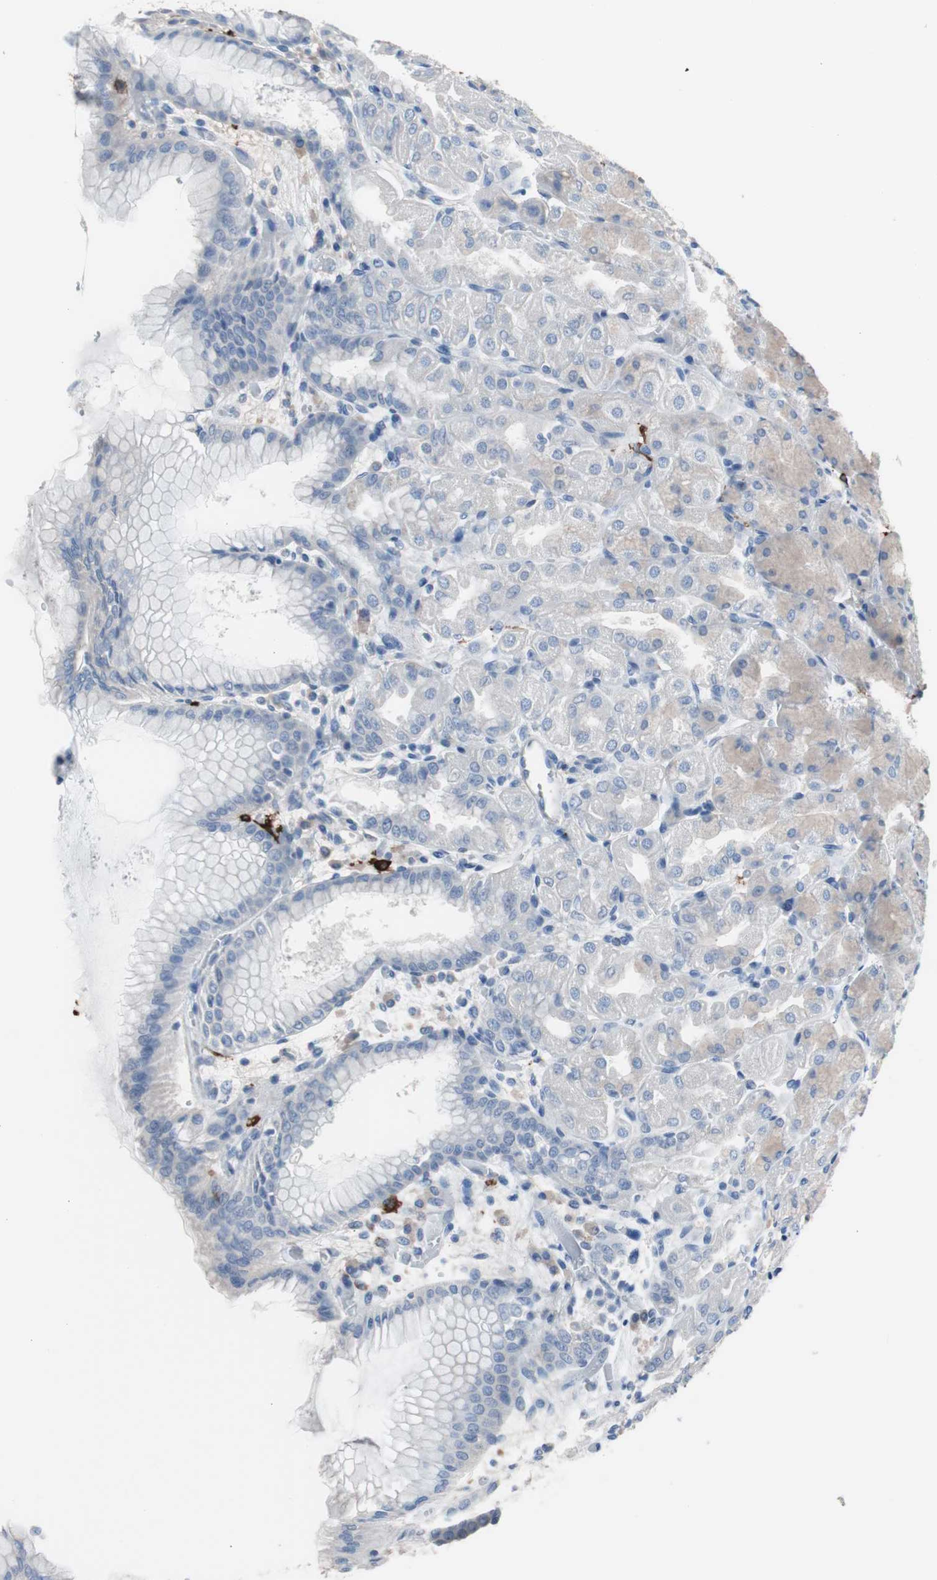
{"staining": {"intensity": "weak", "quantity": "<25%", "location": "cytoplasmic/membranous"}, "tissue": "stomach", "cell_type": "Glandular cells", "image_type": "normal", "snomed": [{"axis": "morphology", "description": "Normal tissue, NOS"}, {"axis": "topography", "description": "Stomach, upper"}], "caption": "Immunohistochemical staining of benign stomach reveals no significant expression in glandular cells. Brightfield microscopy of IHC stained with DAB (brown) and hematoxylin (blue), captured at high magnification.", "gene": "FCGR2B", "patient": {"sex": "female", "age": 56}}